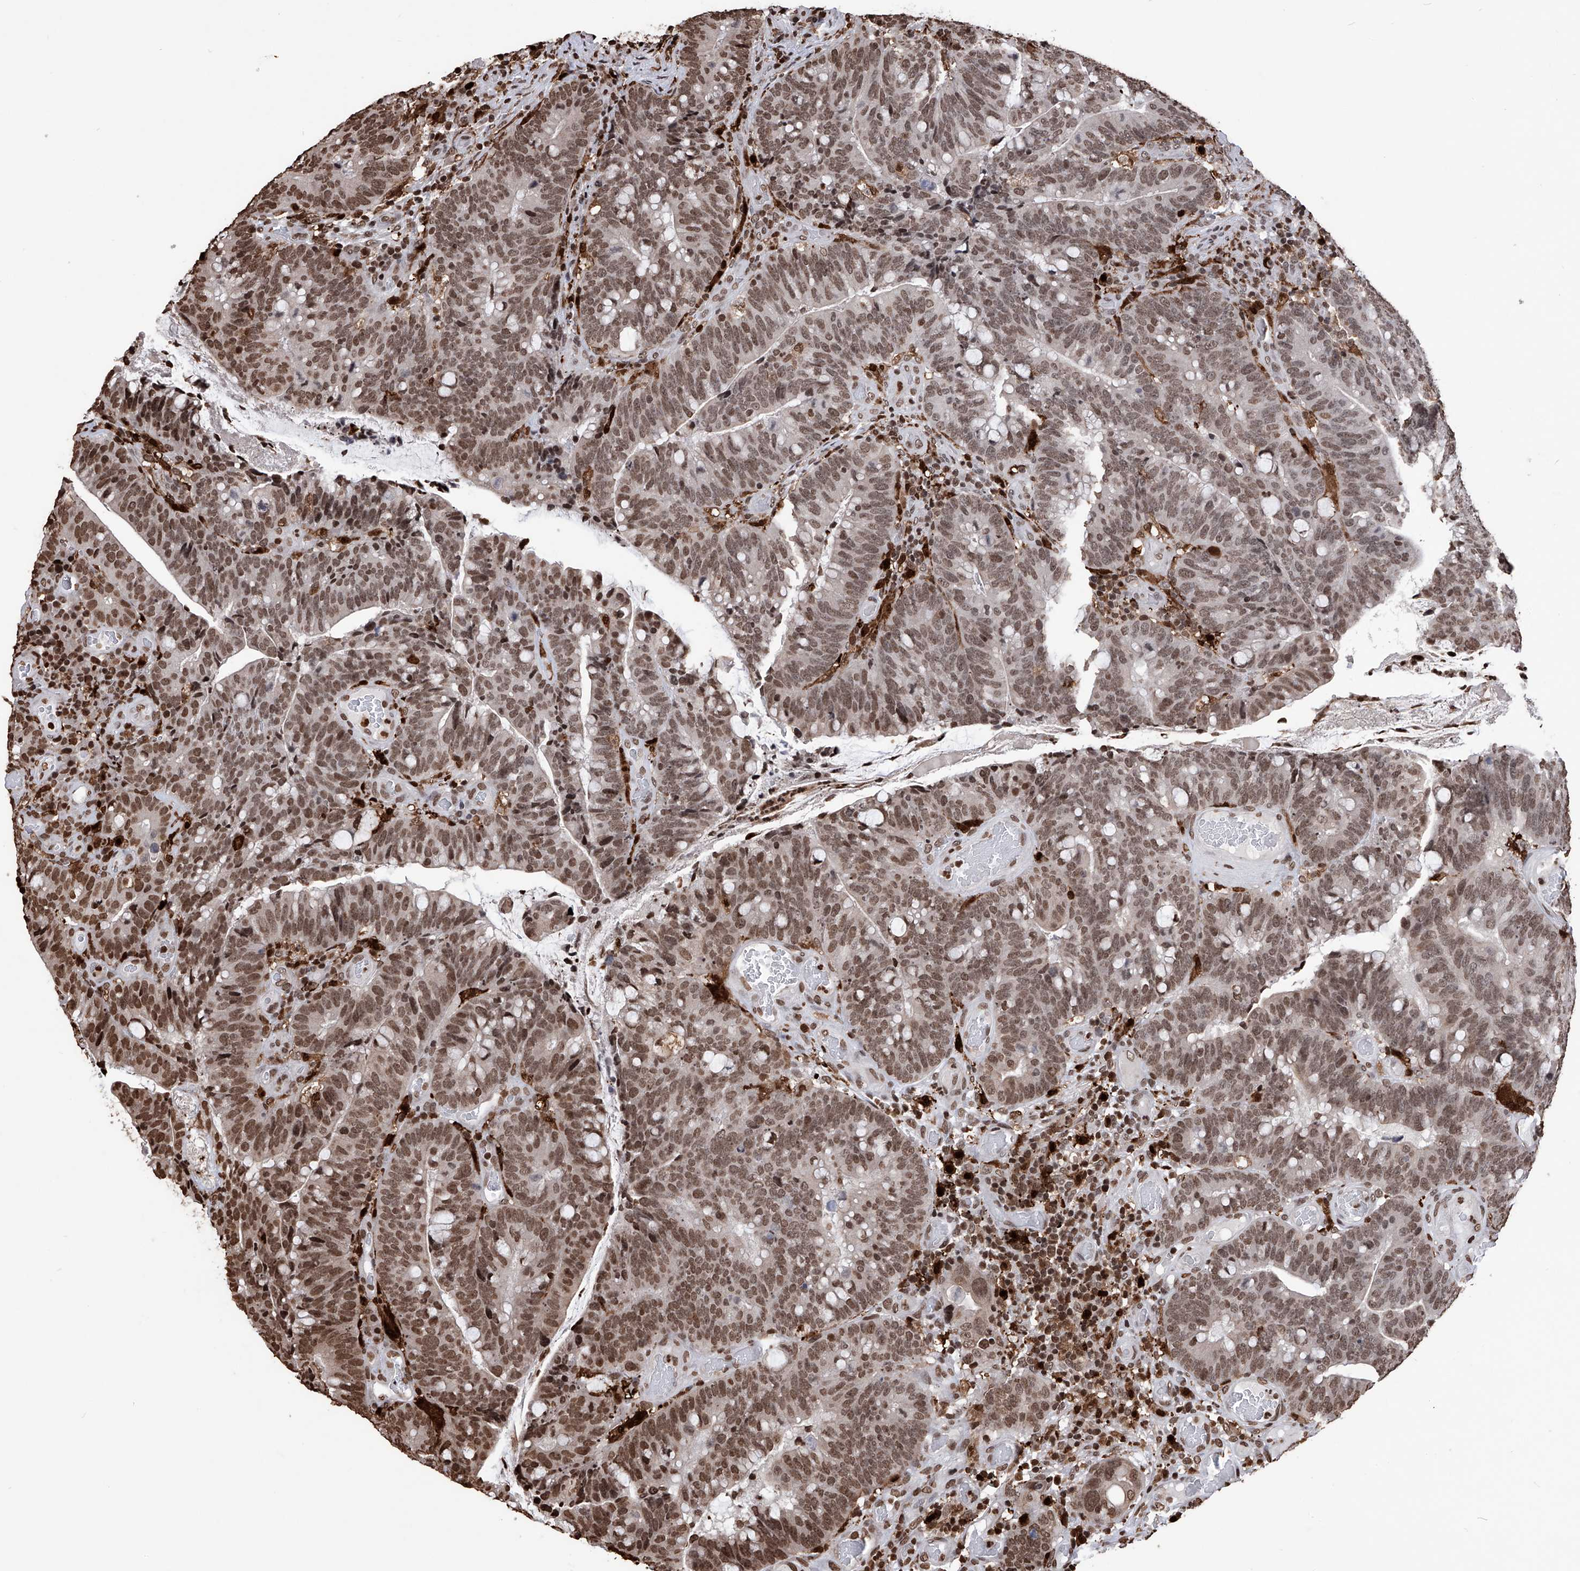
{"staining": {"intensity": "moderate", "quantity": ">75%", "location": "nuclear"}, "tissue": "colorectal cancer", "cell_type": "Tumor cells", "image_type": "cancer", "snomed": [{"axis": "morphology", "description": "Adenocarcinoma, NOS"}, {"axis": "topography", "description": "Colon"}], "caption": "This is an image of IHC staining of colorectal cancer (adenocarcinoma), which shows moderate staining in the nuclear of tumor cells.", "gene": "CFAP410", "patient": {"sex": "female", "age": 66}}